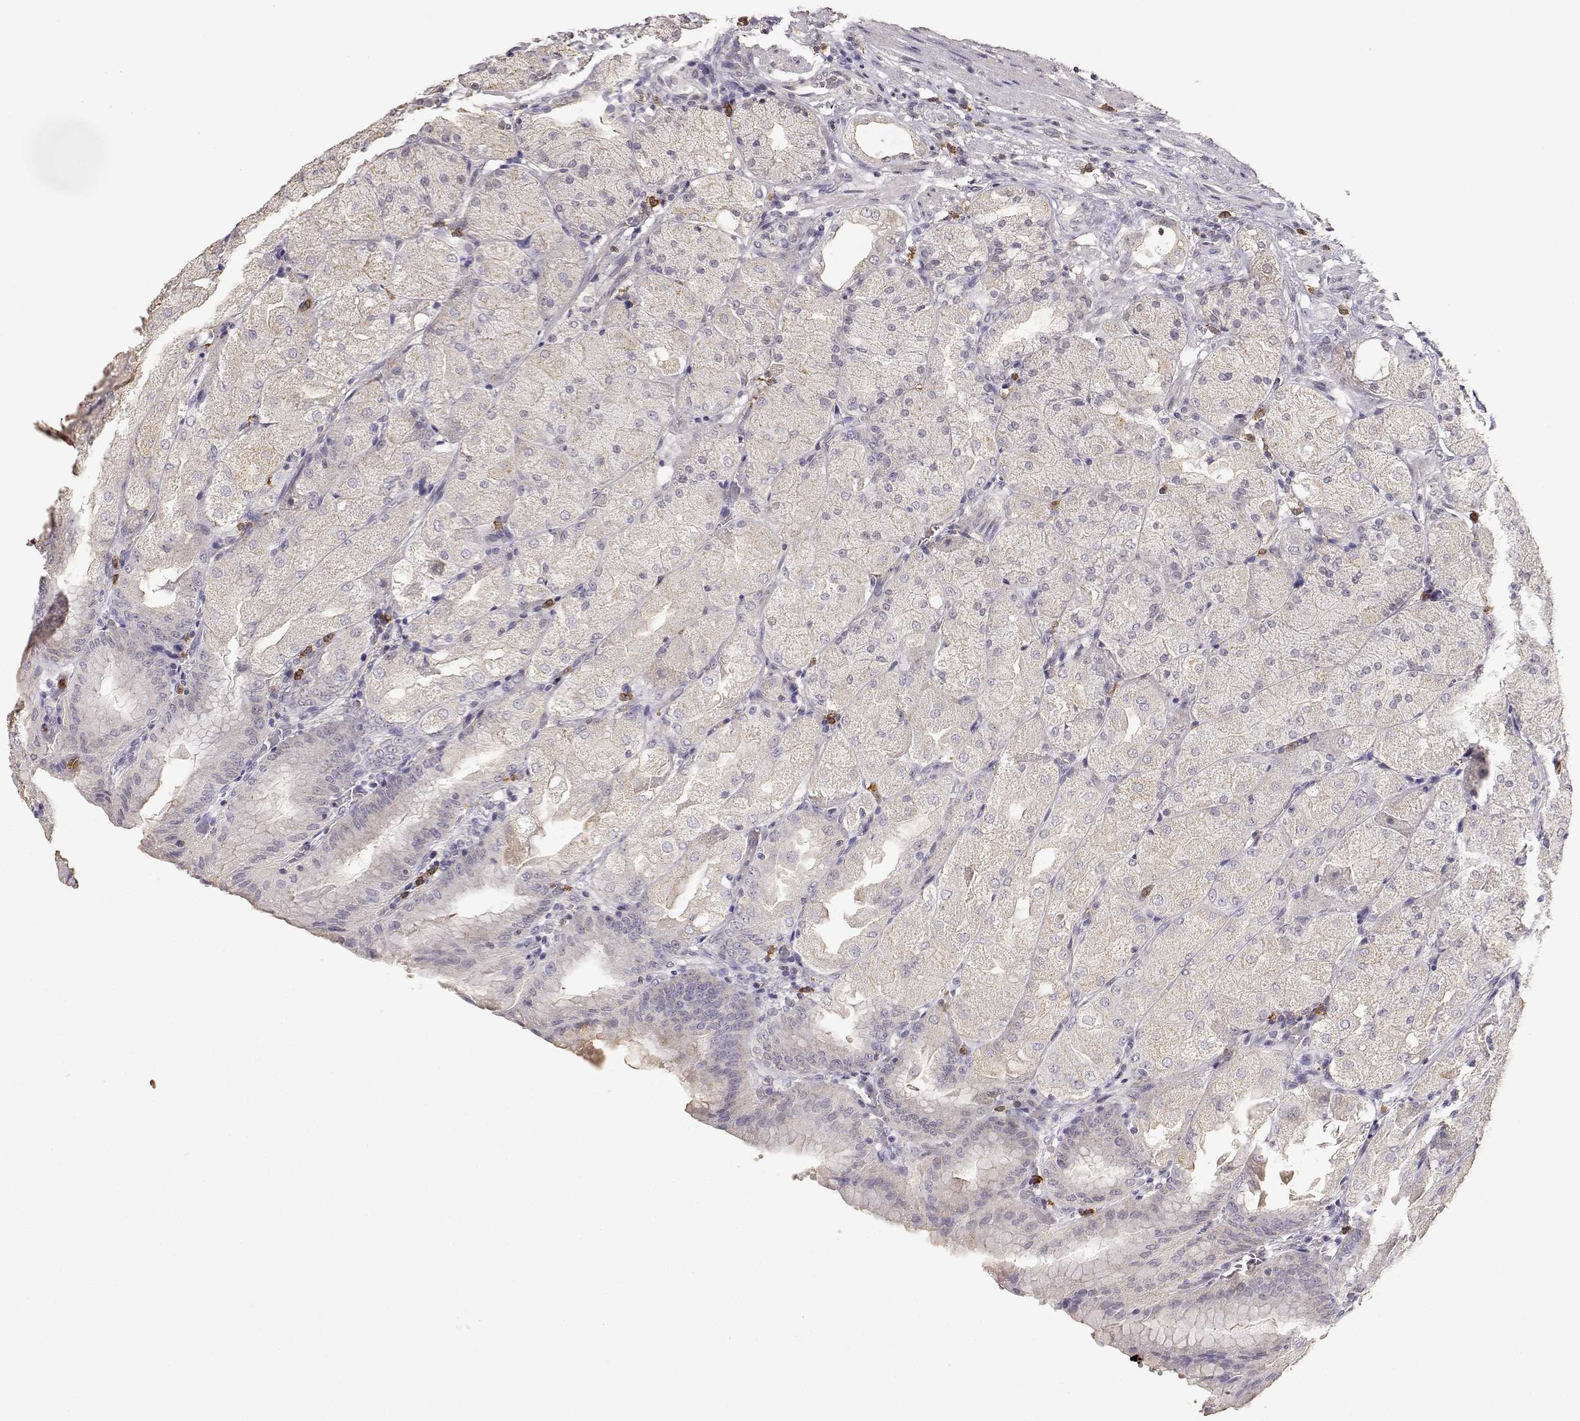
{"staining": {"intensity": "weak", "quantity": "<25%", "location": "cytoplasmic/membranous"}, "tissue": "stomach", "cell_type": "Glandular cells", "image_type": "normal", "snomed": [{"axis": "morphology", "description": "Normal tissue, NOS"}, {"axis": "topography", "description": "Stomach, upper"}, {"axis": "topography", "description": "Stomach"}, {"axis": "topography", "description": "Stomach, lower"}], "caption": "High magnification brightfield microscopy of normal stomach stained with DAB (3,3'-diaminobenzidine) (brown) and counterstained with hematoxylin (blue): glandular cells show no significant positivity. (Brightfield microscopy of DAB IHC at high magnification).", "gene": "TNFRSF10C", "patient": {"sex": "male", "age": 62}}